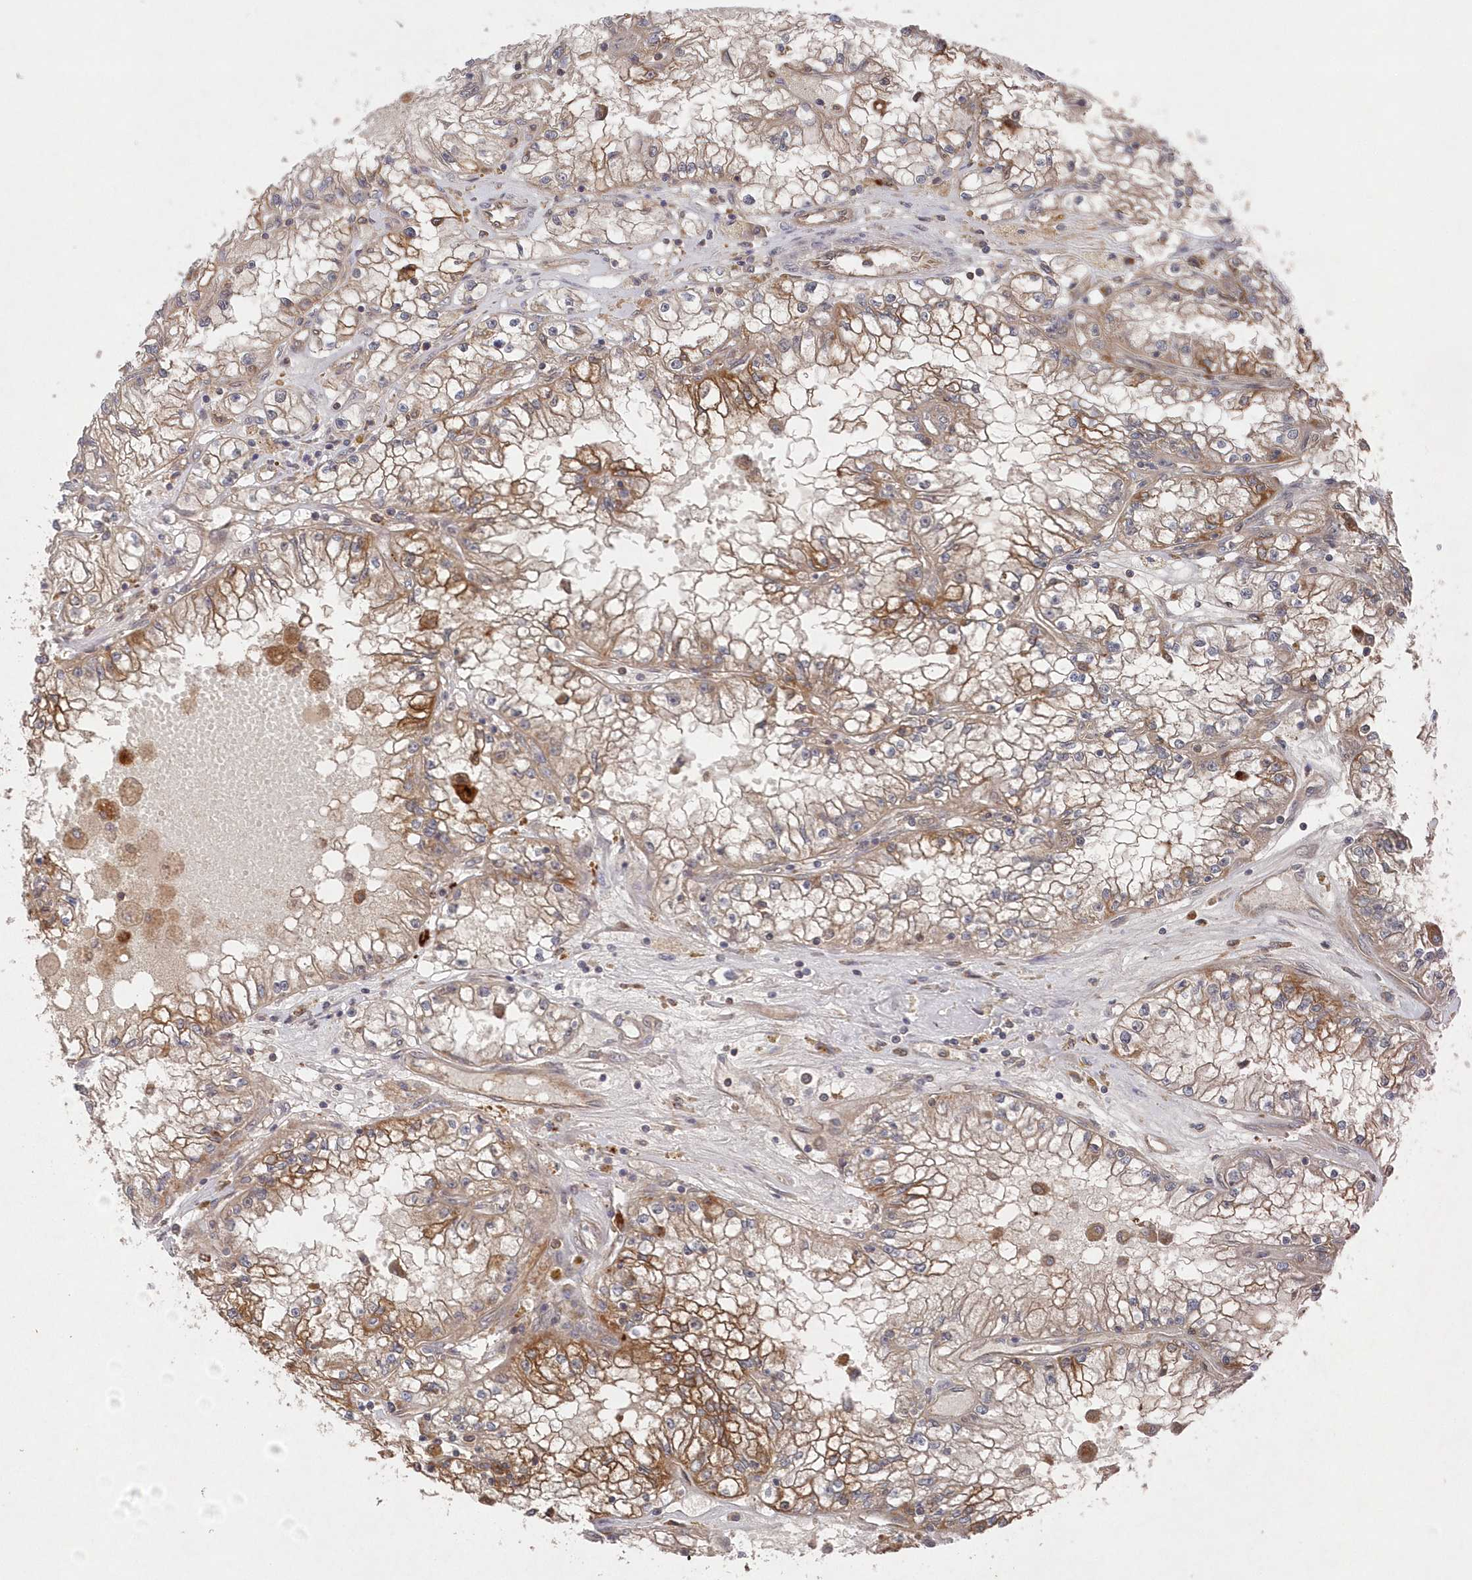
{"staining": {"intensity": "moderate", "quantity": "25%-75%", "location": "cytoplasmic/membranous"}, "tissue": "renal cancer", "cell_type": "Tumor cells", "image_type": "cancer", "snomed": [{"axis": "morphology", "description": "Adenocarcinoma, NOS"}, {"axis": "topography", "description": "Kidney"}], "caption": "Moderate cytoplasmic/membranous positivity is present in about 25%-75% of tumor cells in renal cancer. (DAB = brown stain, brightfield microscopy at high magnification).", "gene": "ASNSD1", "patient": {"sex": "male", "age": 56}}